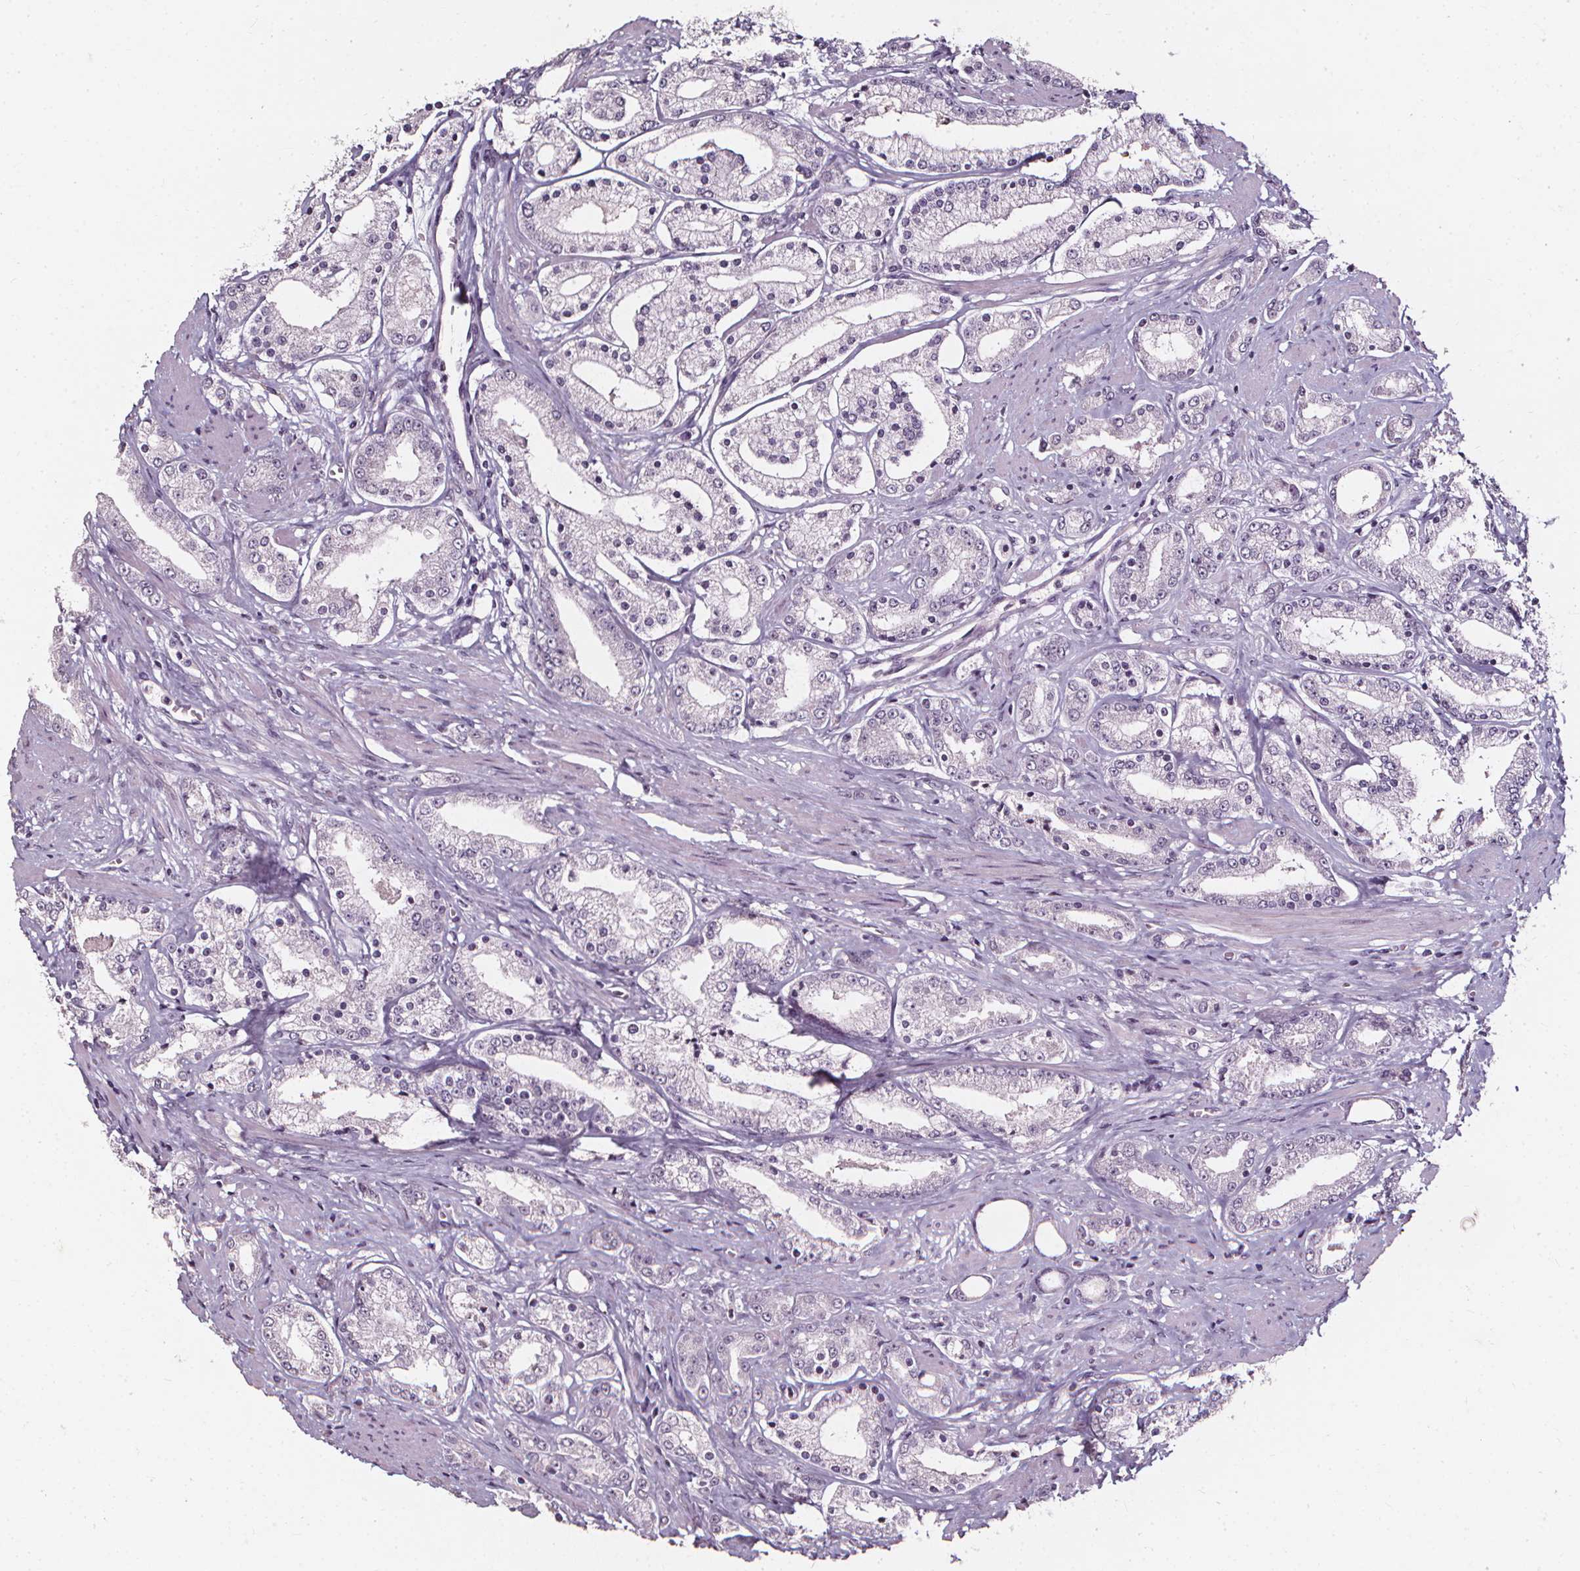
{"staining": {"intensity": "negative", "quantity": "none", "location": "none"}, "tissue": "prostate cancer", "cell_type": "Tumor cells", "image_type": "cancer", "snomed": [{"axis": "morphology", "description": "Adenocarcinoma, High grade"}, {"axis": "topography", "description": "Prostate"}], "caption": "Immunohistochemical staining of prostate adenocarcinoma (high-grade) shows no significant expression in tumor cells.", "gene": "DEFA5", "patient": {"sex": "male", "age": 67}}